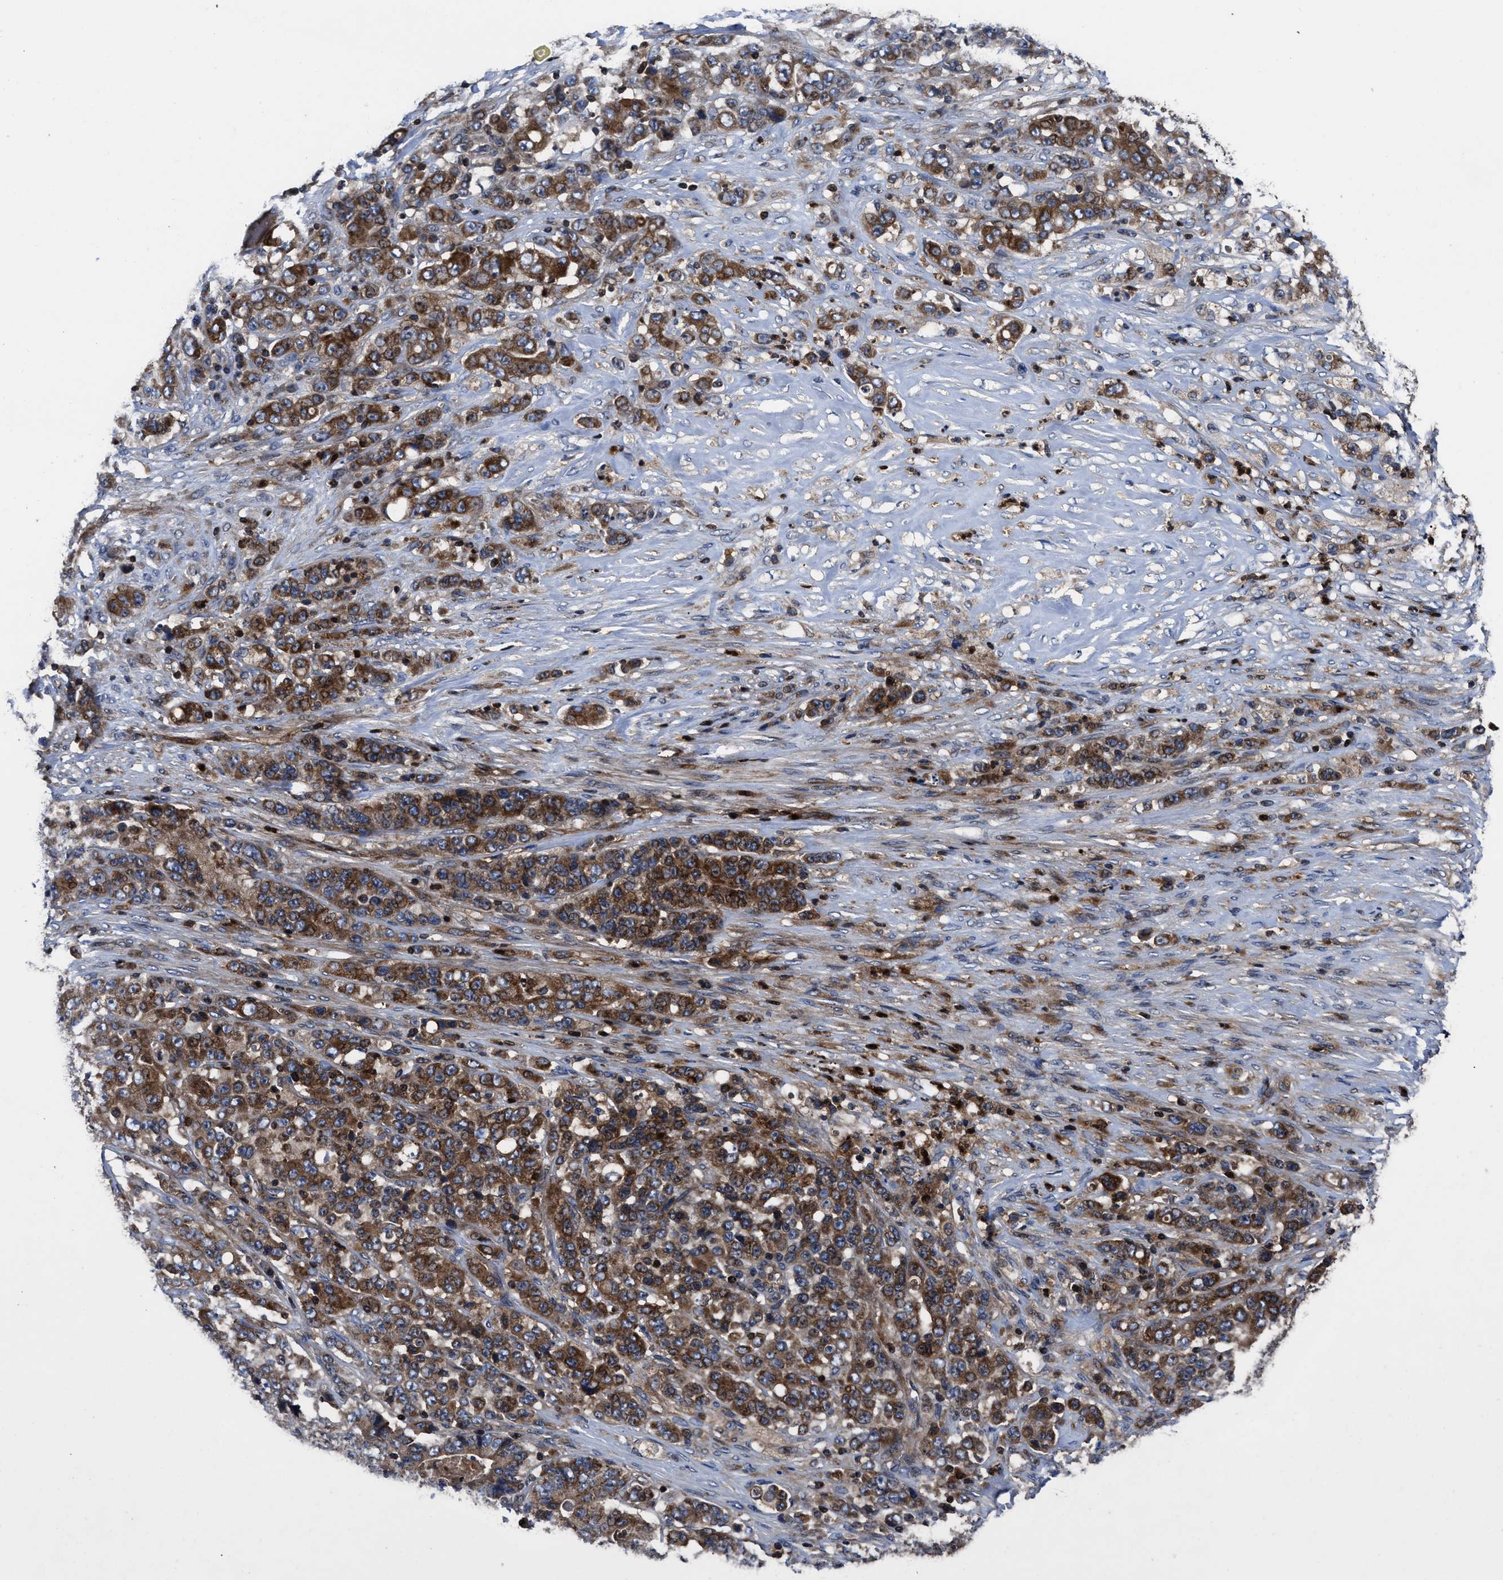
{"staining": {"intensity": "strong", "quantity": ">75%", "location": "cytoplasmic/membranous"}, "tissue": "stomach cancer", "cell_type": "Tumor cells", "image_type": "cancer", "snomed": [{"axis": "morphology", "description": "Adenocarcinoma, NOS"}, {"axis": "topography", "description": "Stomach"}], "caption": "A photomicrograph of human adenocarcinoma (stomach) stained for a protein shows strong cytoplasmic/membranous brown staining in tumor cells. (IHC, brightfield microscopy, high magnification).", "gene": "YBEY", "patient": {"sex": "female", "age": 73}}